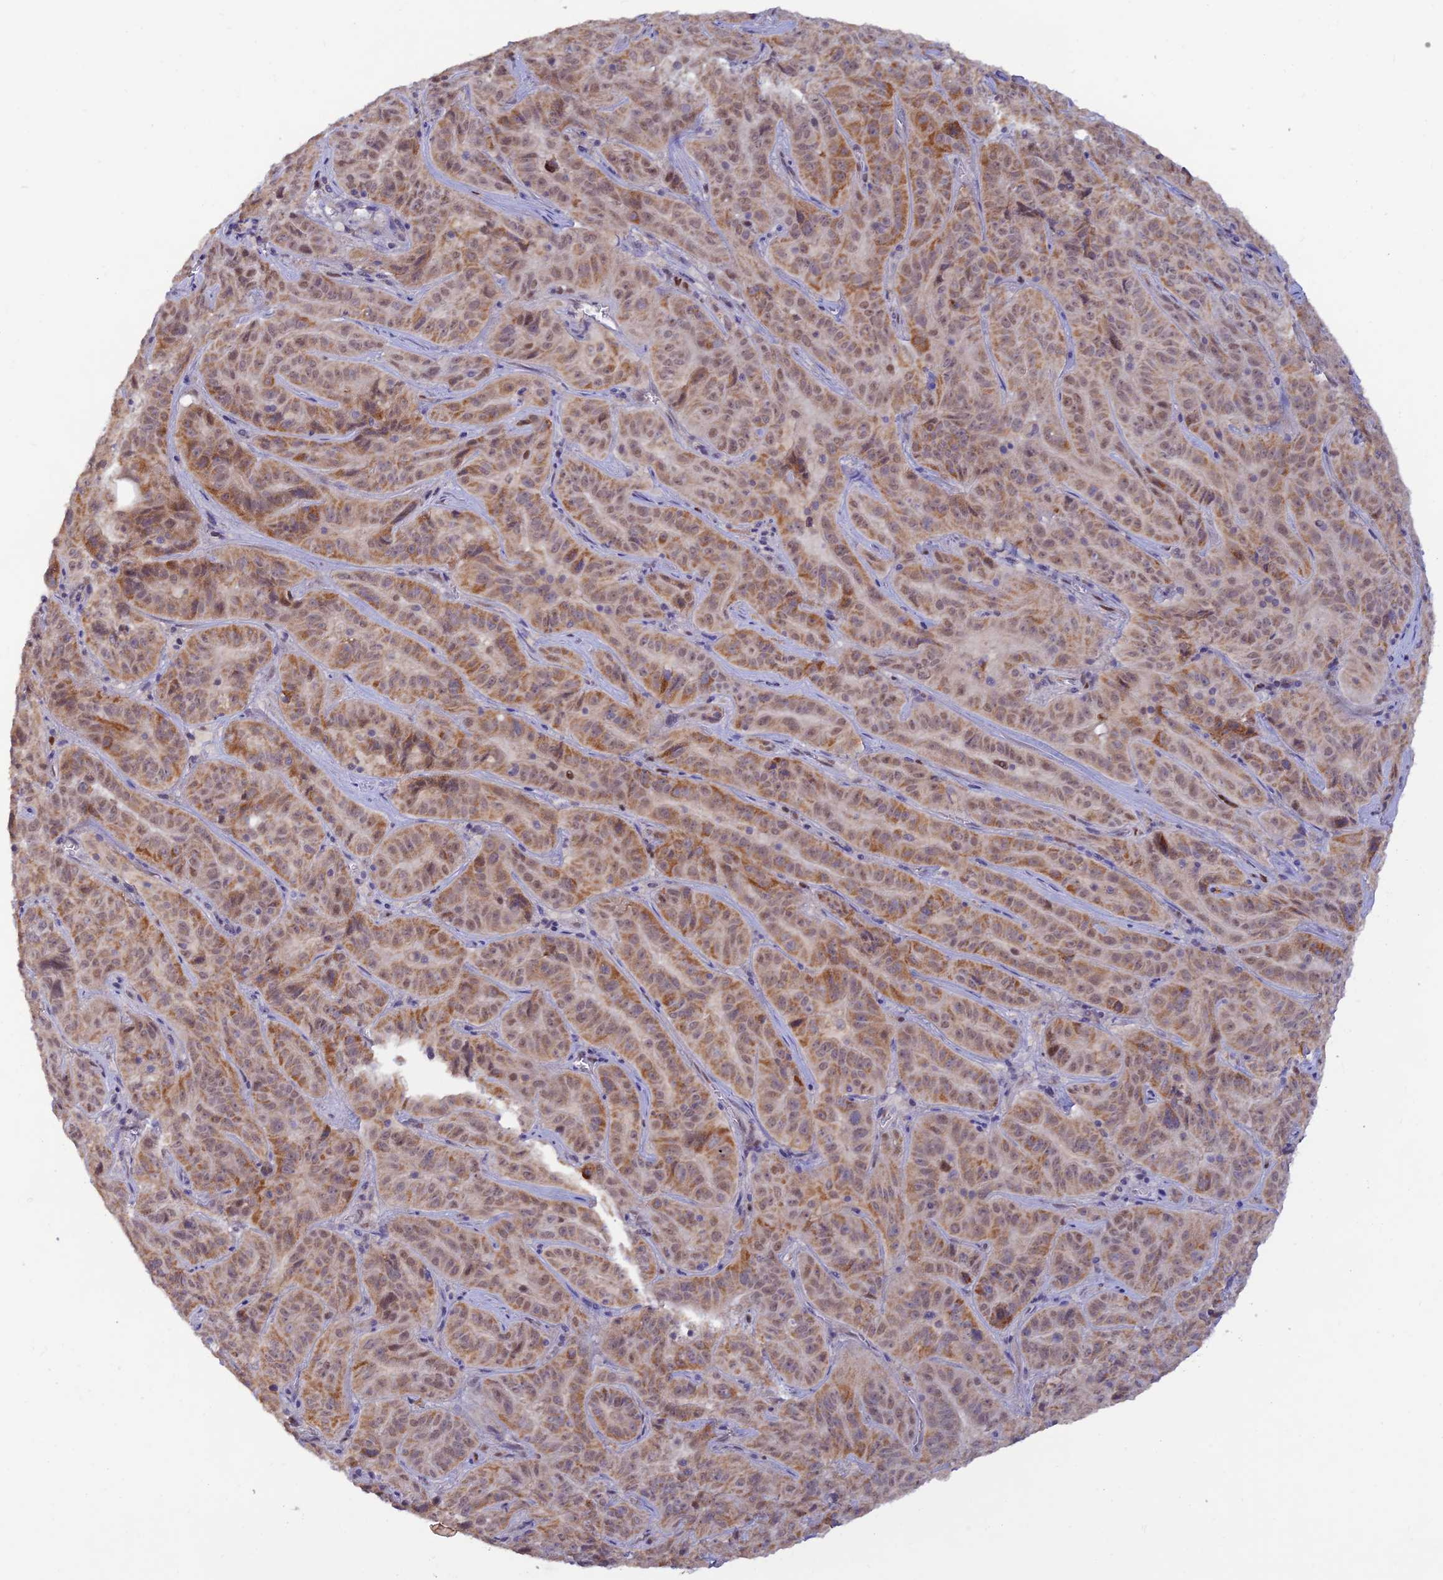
{"staining": {"intensity": "moderate", "quantity": ">75%", "location": "cytoplasmic/membranous,nuclear"}, "tissue": "pancreatic cancer", "cell_type": "Tumor cells", "image_type": "cancer", "snomed": [{"axis": "morphology", "description": "Adenocarcinoma, NOS"}, {"axis": "topography", "description": "Pancreas"}], "caption": "Adenocarcinoma (pancreatic) was stained to show a protein in brown. There is medium levels of moderate cytoplasmic/membranous and nuclear expression in about >75% of tumor cells.", "gene": "FASTKD5", "patient": {"sex": "male", "age": 63}}